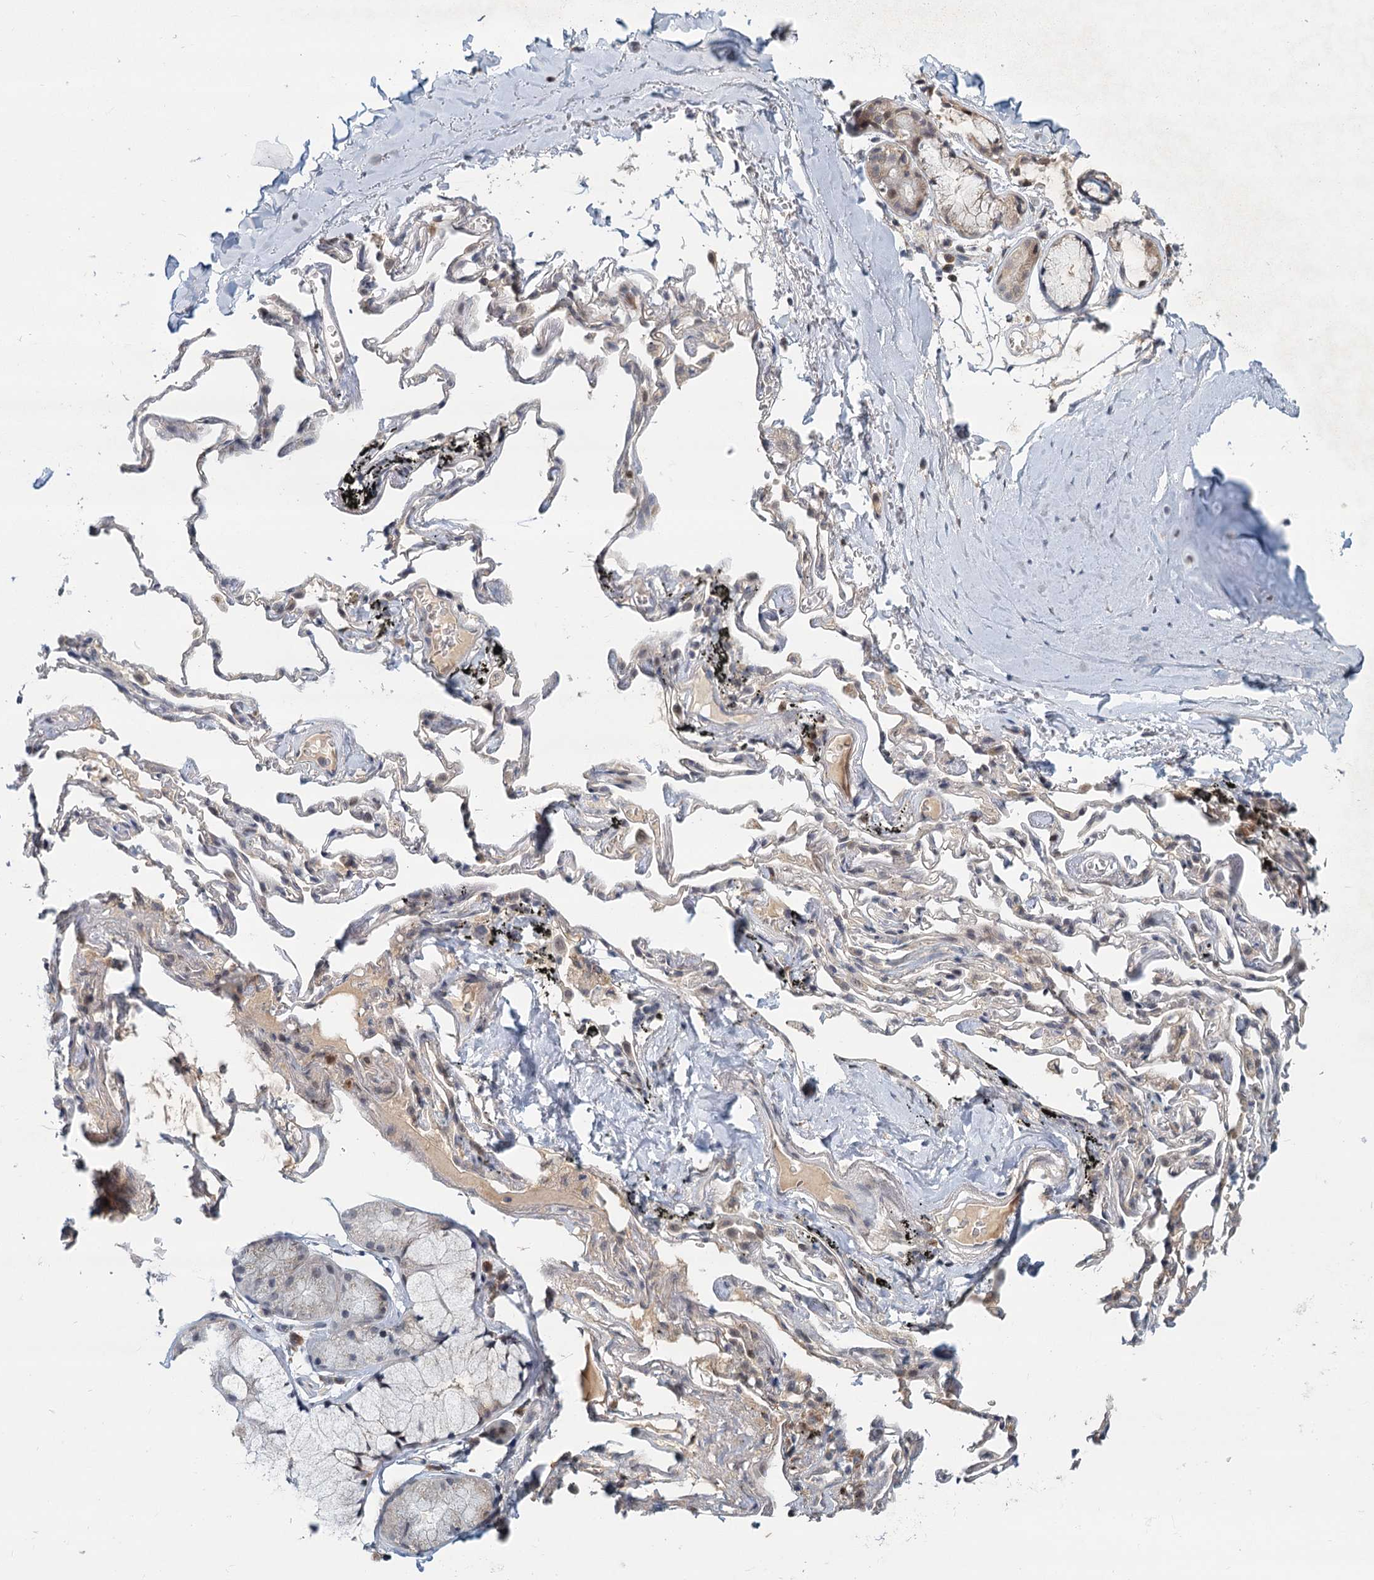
{"staining": {"intensity": "negative", "quantity": "none", "location": "none"}, "tissue": "adipose tissue", "cell_type": "Adipocytes", "image_type": "normal", "snomed": [{"axis": "morphology", "description": "Normal tissue, NOS"}, {"axis": "topography", "description": "Lymph node"}, {"axis": "topography", "description": "Bronchus"}], "caption": "Immunohistochemistry of normal human adipose tissue shows no positivity in adipocytes.", "gene": "STAP1", "patient": {"sex": "male", "age": 63}}